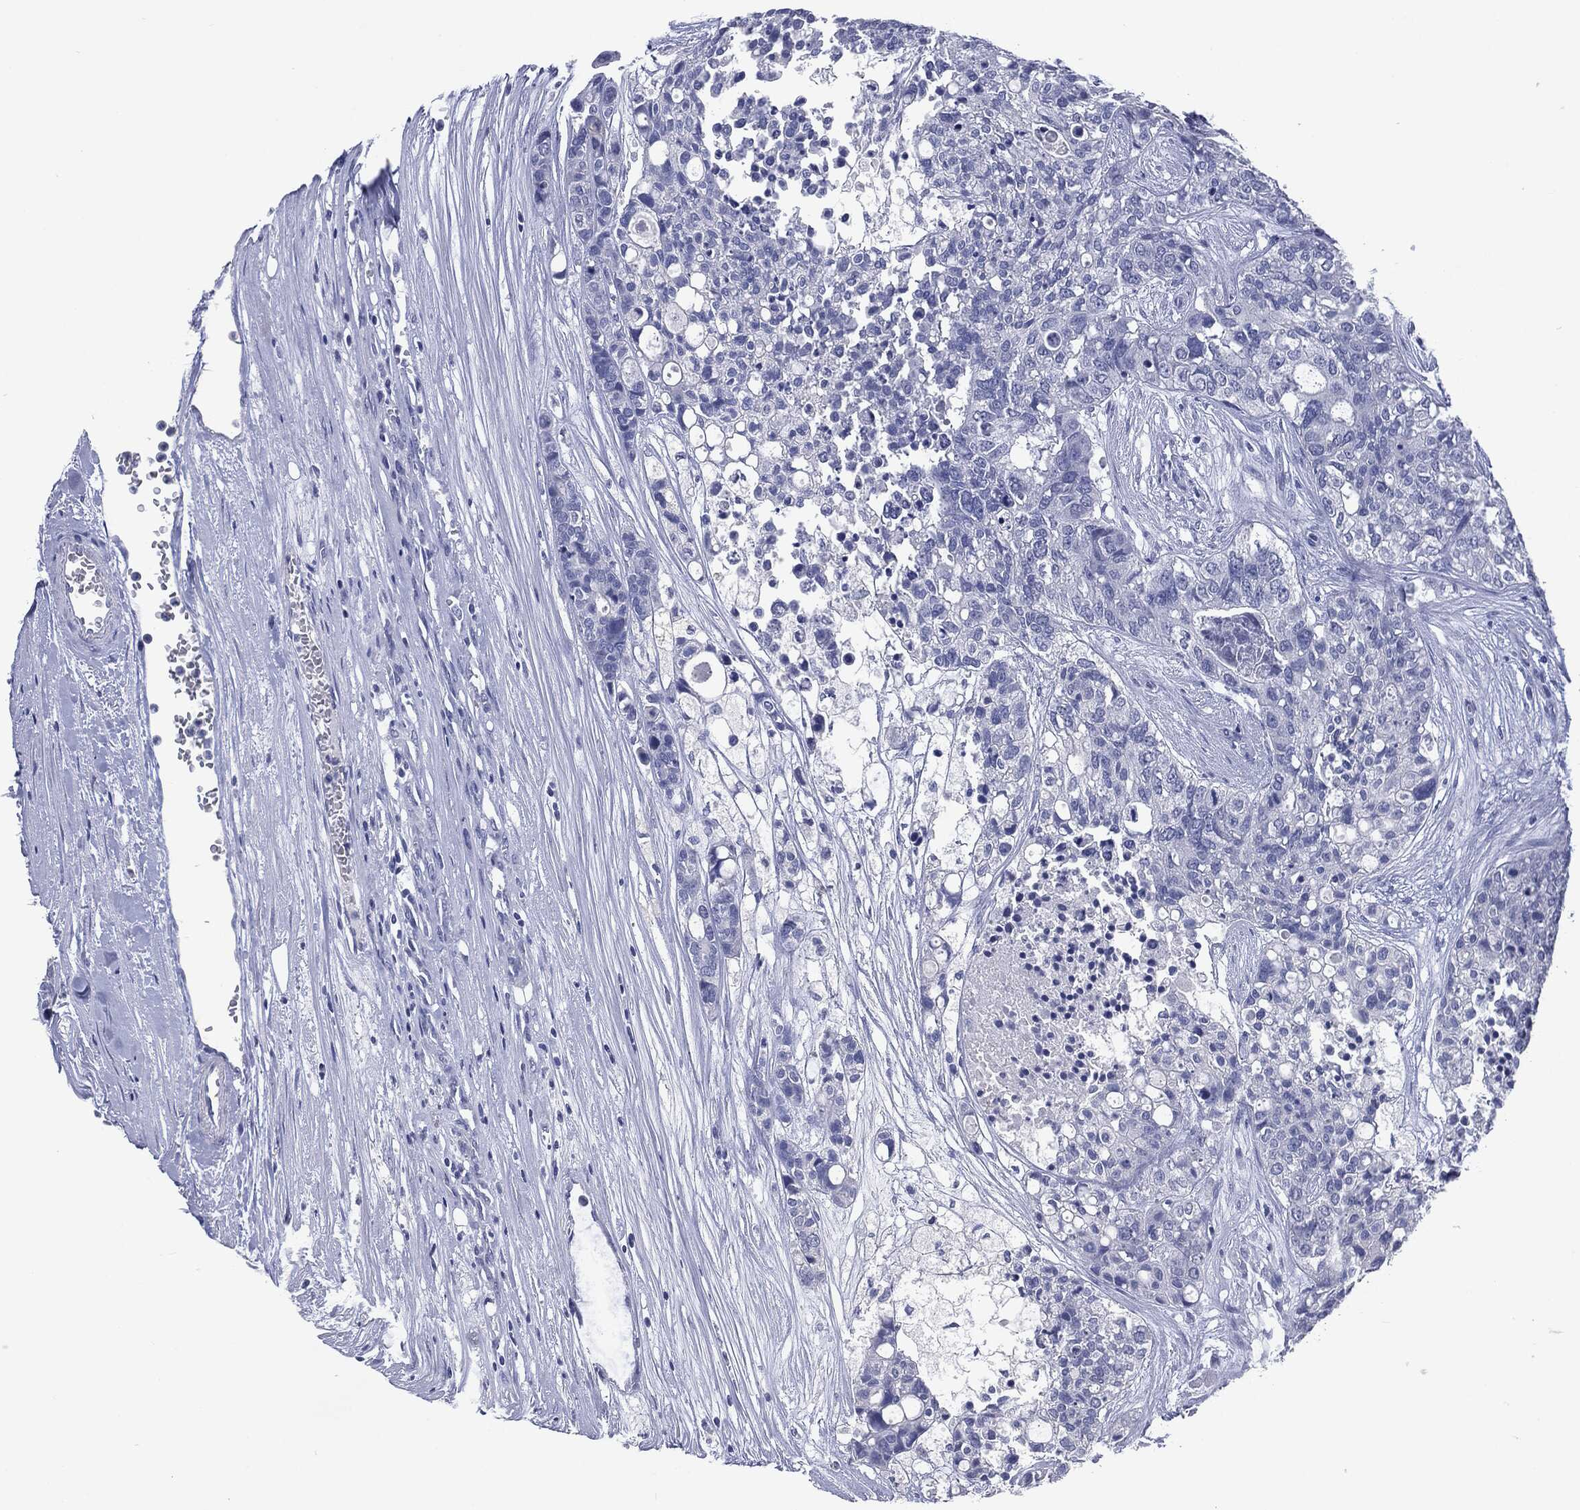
{"staining": {"intensity": "negative", "quantity": "none", "location": "none"}, "tissue": "carcinoid", "cell_type": "Tumor cells", "image_type": "cancer", "snomed": [{"axis": "morphology", "description": "Carcinoid, malignant, NOS"}, {"axis": "topography", "description": "Colon"}], "caption": "This is an immunohistochemistry micrograph of carcinoid. There is no positivity in tumor cells.", "gene": "TSHB", "patient": {"sex": "male", "age": 81}}